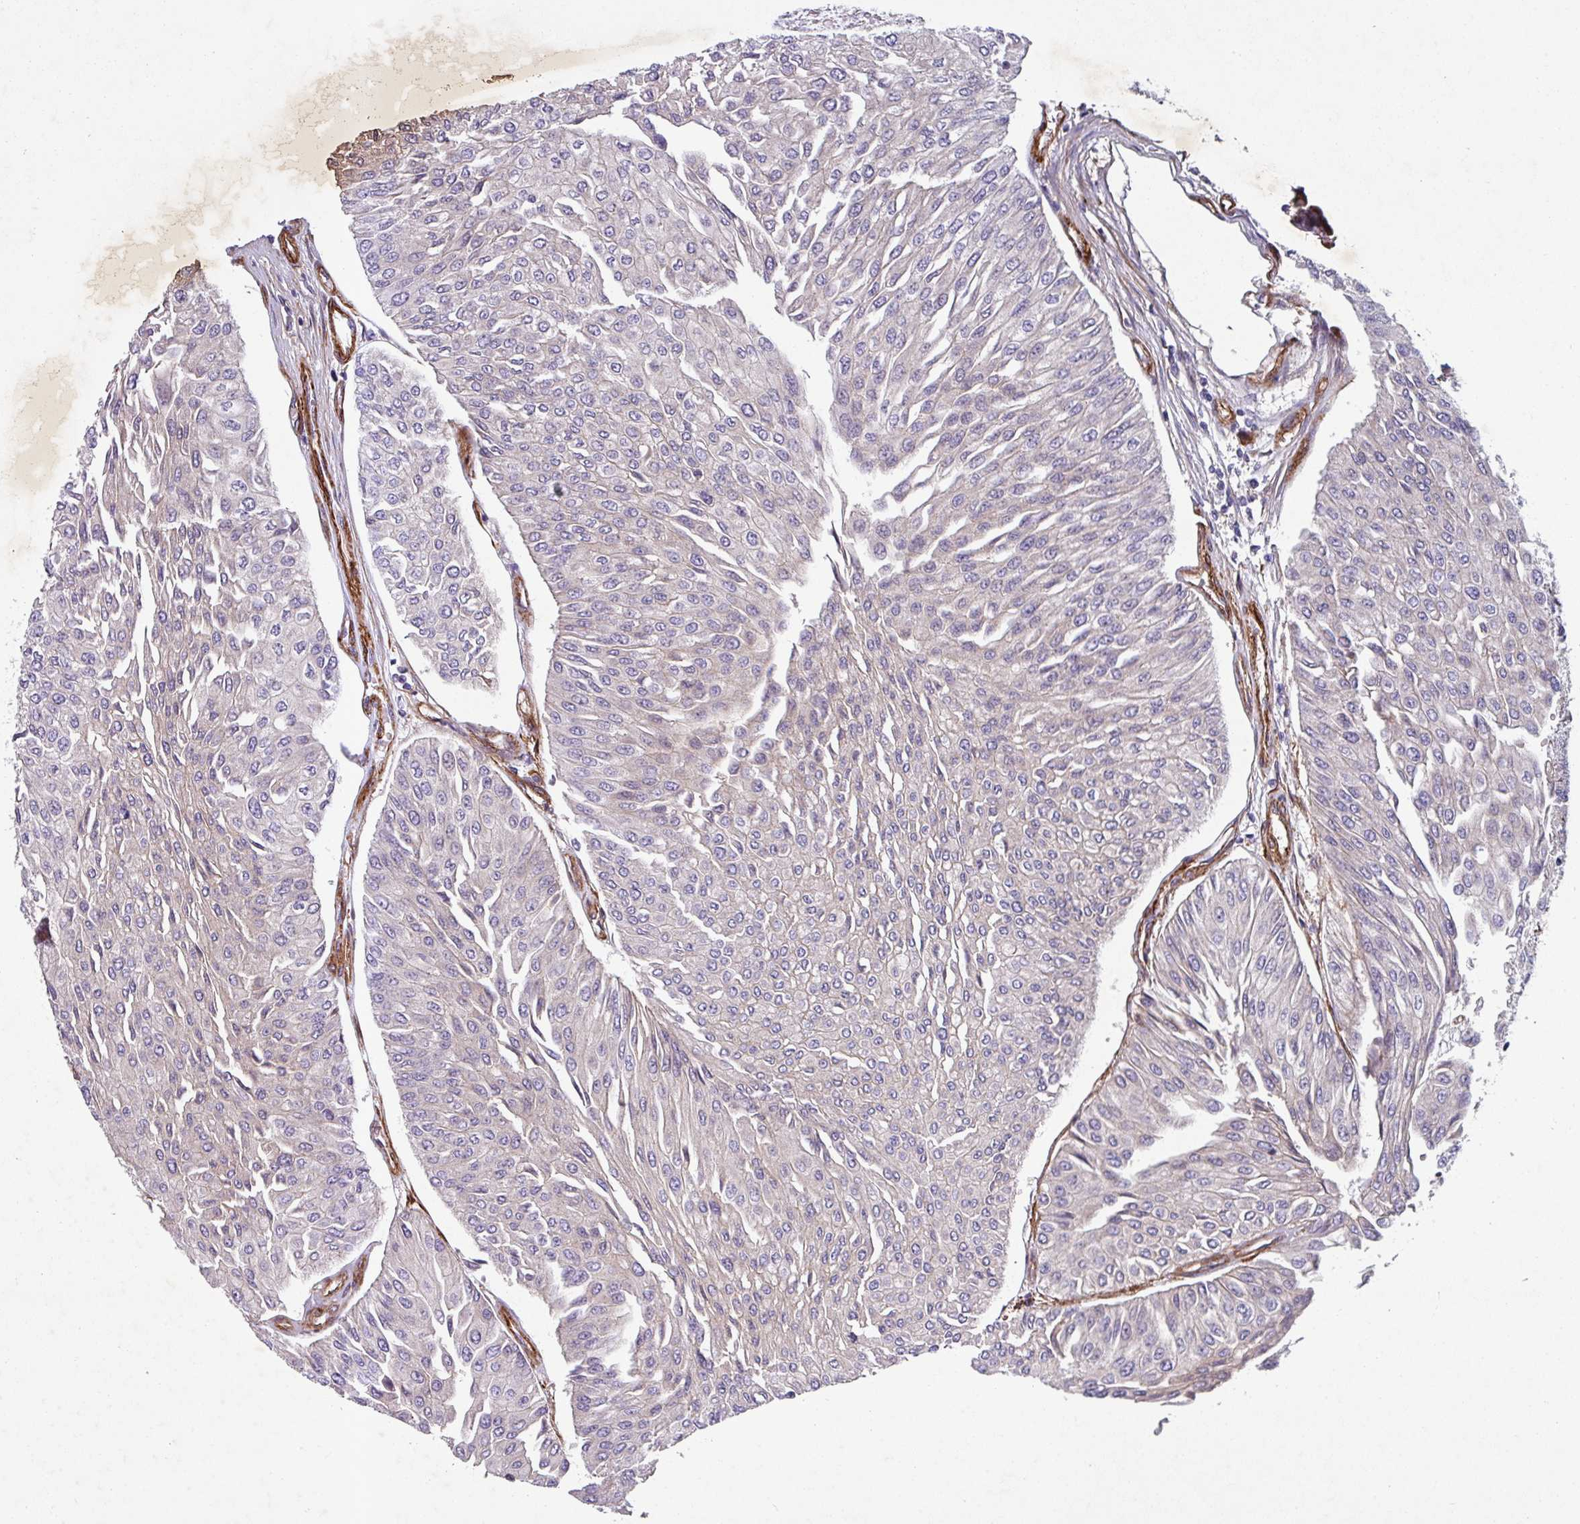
{"staining": {"intensity": "negative", "quantity": "none", "location": "none"}, "tissue": "urothelial cancer", "cell_type": "Tumor cells", "image_type": "cancer", "snomed": [{"axis": "morphology", "description": "Urothelial carcinoma, Low grade"}, {"axis": "topography", "description": "Urinary bladder"}], "caption": "This is a image of immunohistochemistry staining of urothelial carcinoma (low-grade), which shows no positivity in tumor cells. The staining was performed using DAB to visualize the protein expression in brown, while the nuclei were stained in blue with hematoxylin (Magnification: 20x).", "gene": "ATP2C2", "patient": {"sex": "male", "age": 67}}